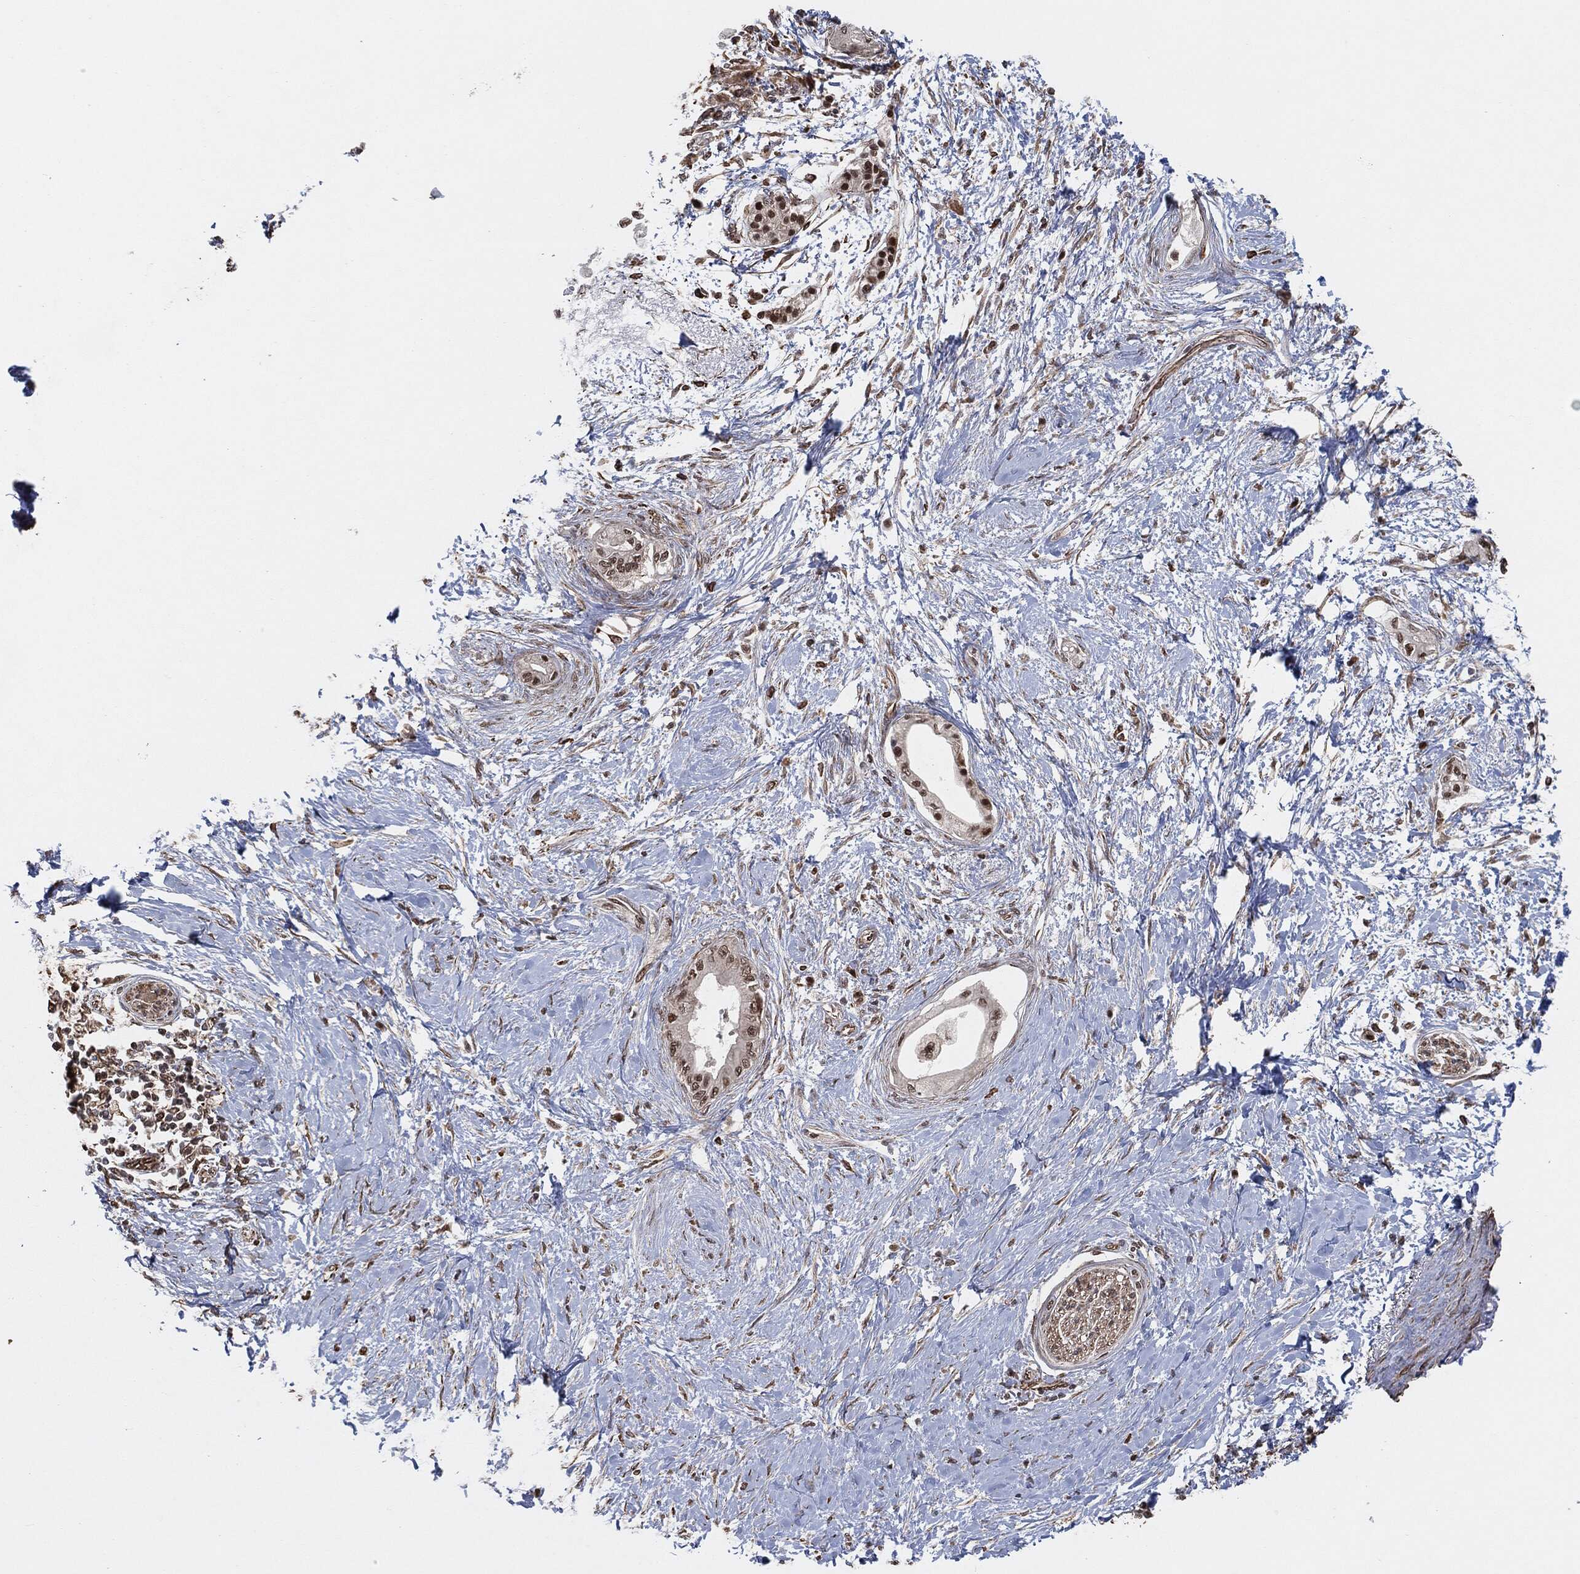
{"staining": {"intensity": "strong", "quantity": "25%-75%", "location": "nuclear"}, "tissue": "pancreatic cancer", "cell_type": "Tumor cells", "image_type": "cancer", "snomed": [{"axis": "morphology", "description": "Normal tissue, NOS"}, {"axis": "morphology", "description": "Adenocarcinoma, NOS"}, {"axis": "topography", "description": "Pancreas"}, {"axis": "topography", "description": "Duodenum"}], "caption": "Pancreatic cancer (adenocarcinoma) stained with DAB IHC displays high levels of strong nuclear positivity in about 25%-75% of tumor cells.", "gene": "TP53RK", "patient": {"sex": "female", "age": 60}}